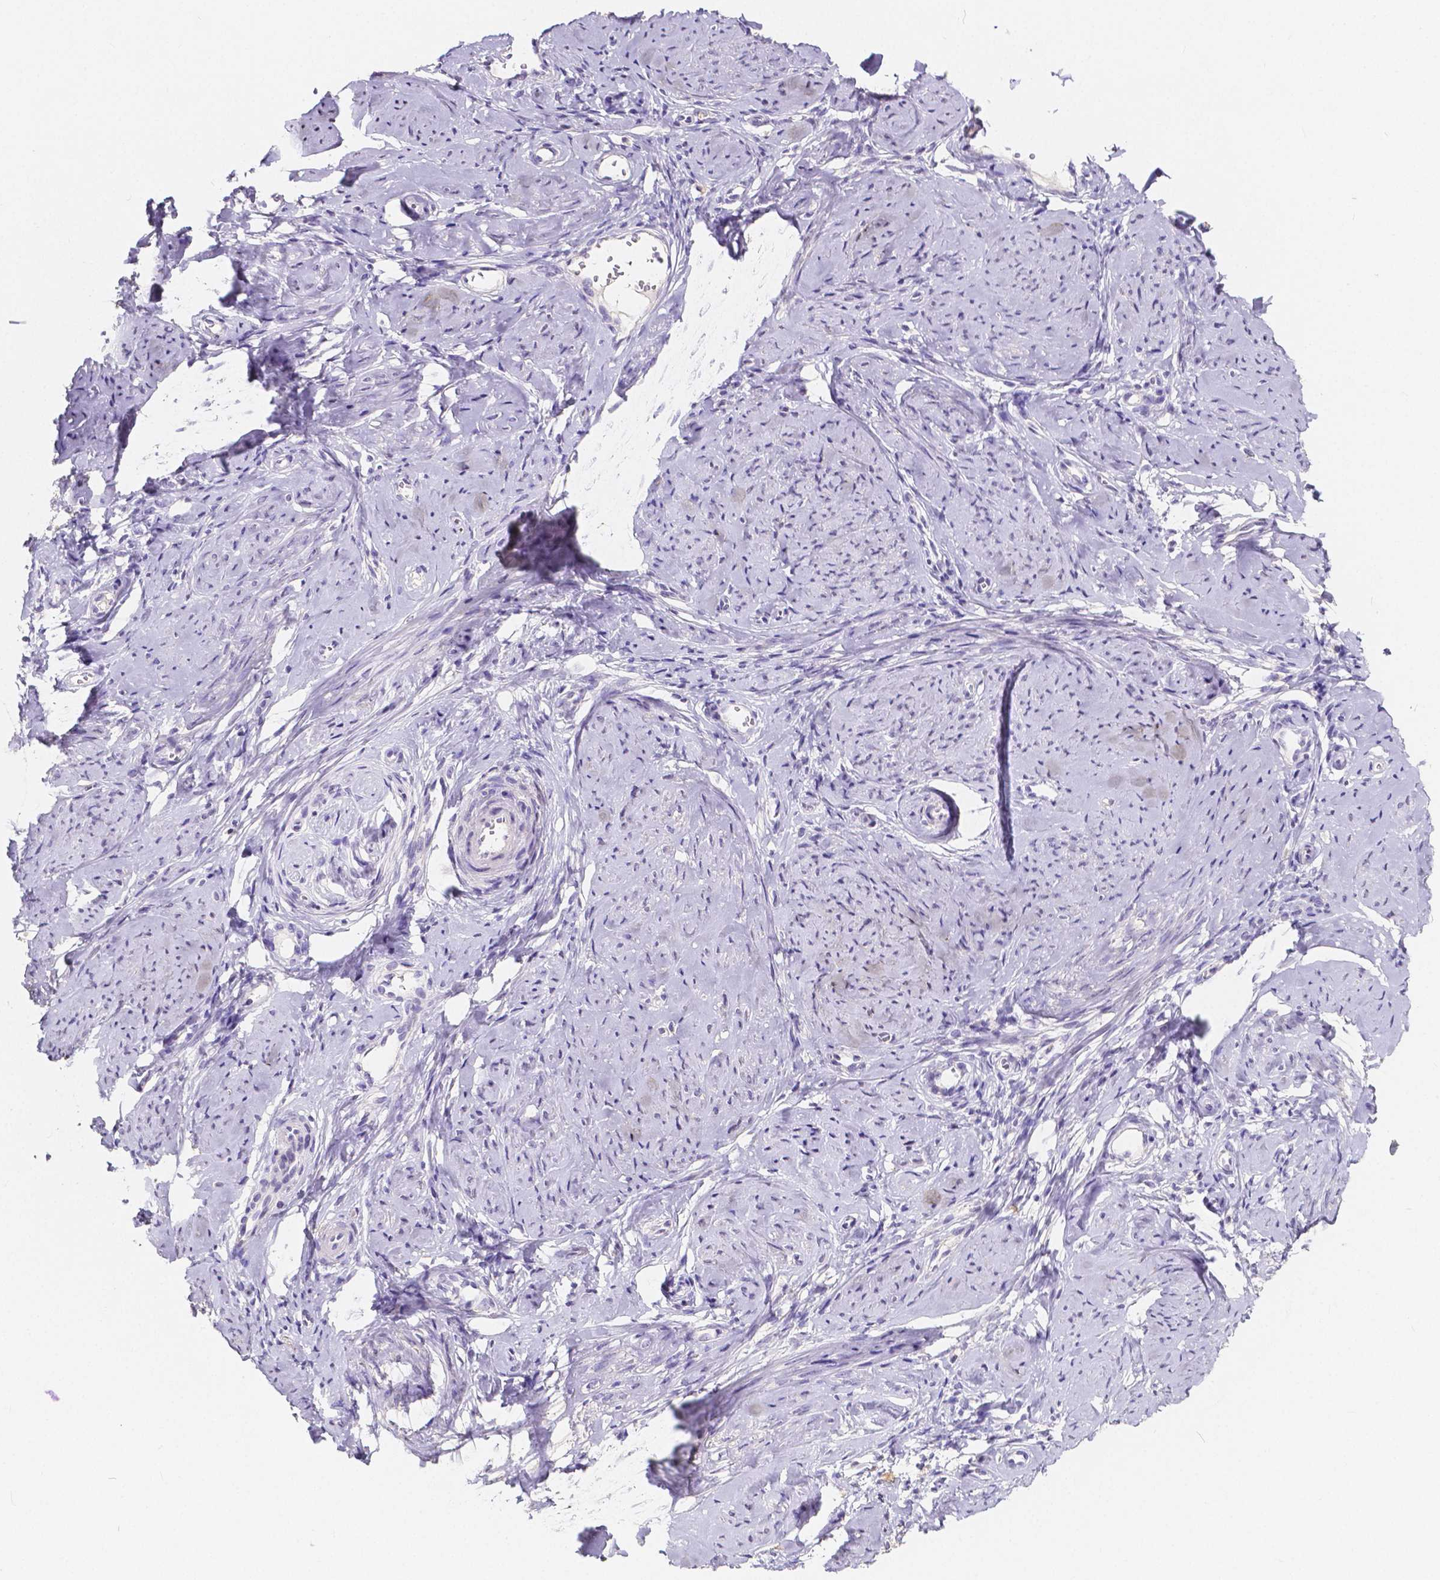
{"staining": {"intensity": "negative", "quantity": "none", "location": "none"}, "tissue": "smooth muscle", "cell_type": "Smooth muscle cells", "image_type": "normal", "snomed": [{"axis": "morphology", "description": "Normal tissue, NOS"}, {"axis": "topography", "description": "Smooth muscle"}], "caption": "Immunohistochemistry (IHC) histopathology image of normal smooth muscle: human smooth muscle stained with DAB shows no significant protein expression in smooth muscle cells.", "gene": "ACP5", "patient": {"sex": "female", "age": 48}}